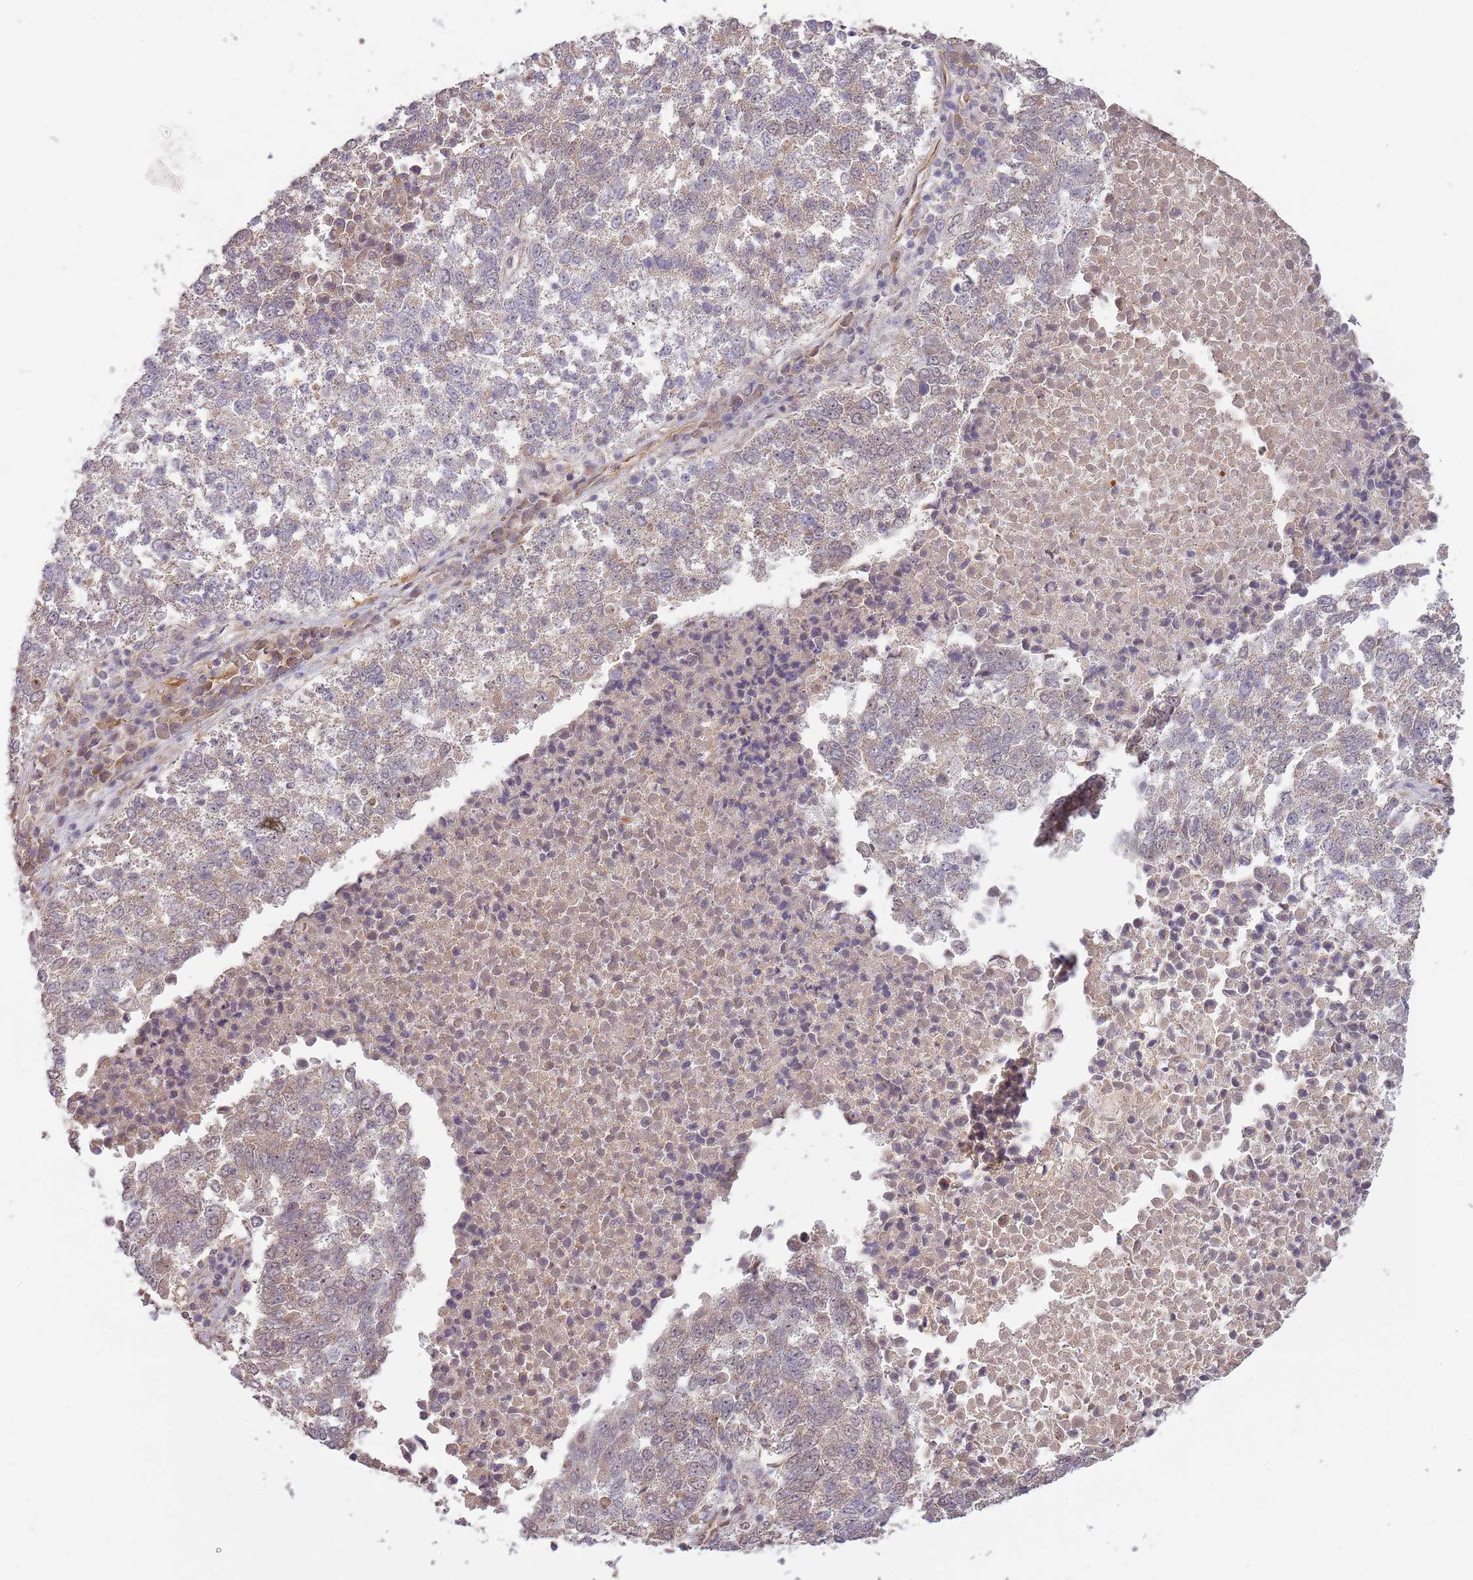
{"staining": {"intensity": "weak", "quantity": "25%-75%", "location": "cytoplasmic/membranous"}, "tissue": "lung cancer", "cell_type": "Tumor cells", "image_type": "cancer", "snomed": [{"axis": "morphology", "description": "Squamous cell carcinoma, NOS"}, {"axis": "topography", "description": "Lung"}], "caption": "A brown stain highlights weak cytoplasmic/membranous positivity of a protein in human squamous cell carcinoma (lung) tumor cells.", "gene": "SURF2", "patient": {"sex": "male", "age": 73}}